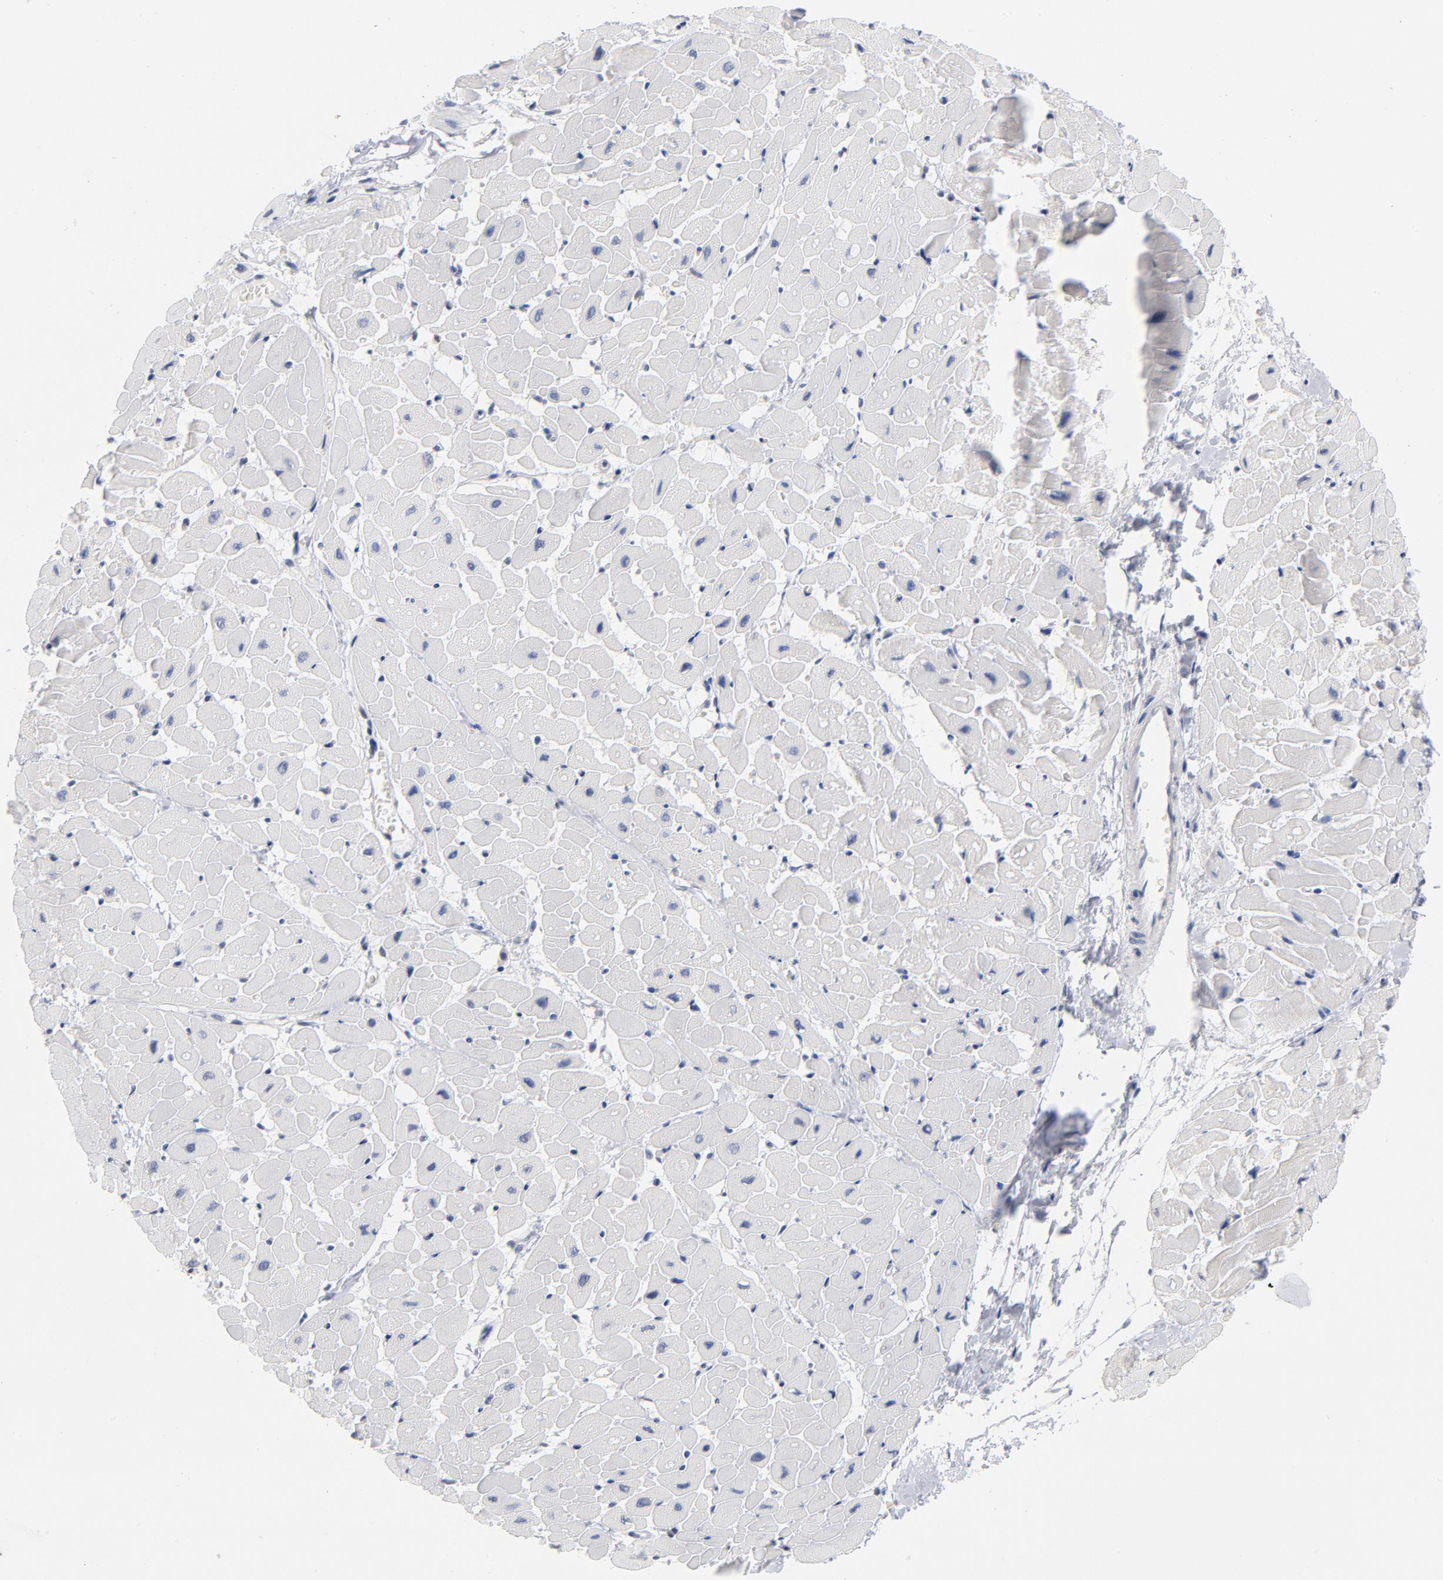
{"staining": {"intensity": "negative", "quantity": "none", "location": "none"}, "tissue": "heart muscle", "cell_type": "Cardiomyocytes", "image_type": "normal", "snomed": [{"axis": "morphology", "description": "Normal tissue, NOS"}, {"axis": "topography", "description": "Heart"}], "caption": "The micrograph demonstrates no significant staining in cardiomyocytes of heart muscle. (DAB (3,3'-diaminobenzidine) immunohistochemistry (IHC), high magnification).", "gene": "RBM3", "patient": {"sex": "male", "age": 45}}